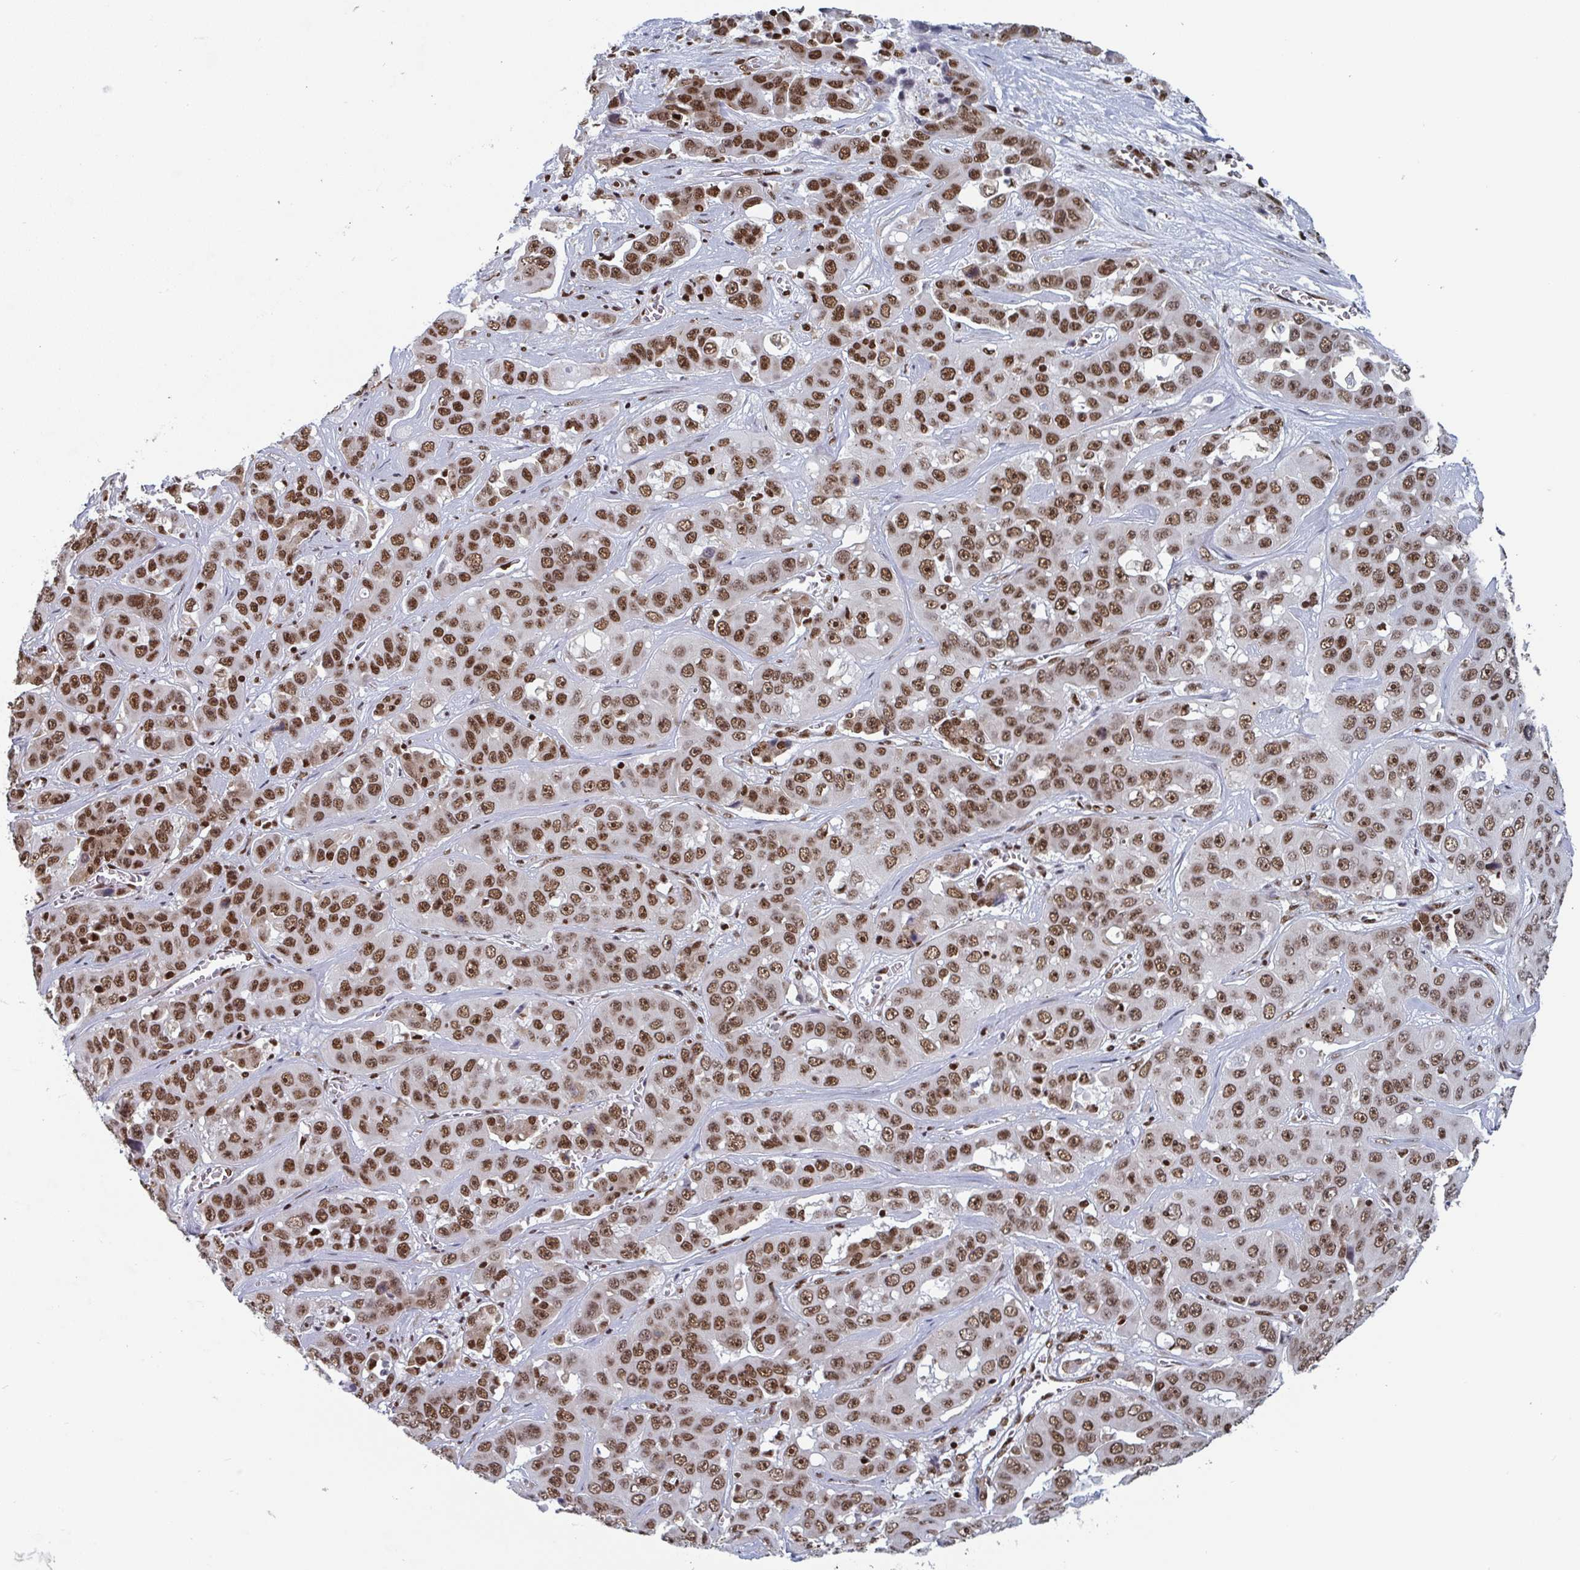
{"staining": {"intensity": "moderate", "quantity": ">75%", "location": "nuclear"}, "tissue": "liver cancer", "cell_type": "Tumor cells", "image_type": "cancer", "snomed": [{"axis": "morphology", "description": "Cholangiocarcinoma"}, {"axis": "topography", "description": "Liver"}], "caption": "Liver cholangiocarcinoma tissue shows moderate nuclear expression in about >75% of tumor cells, visualized by immunohistochemistry.", "gene": "GAR1", "patient": {"sex": "female", "age": 52}}